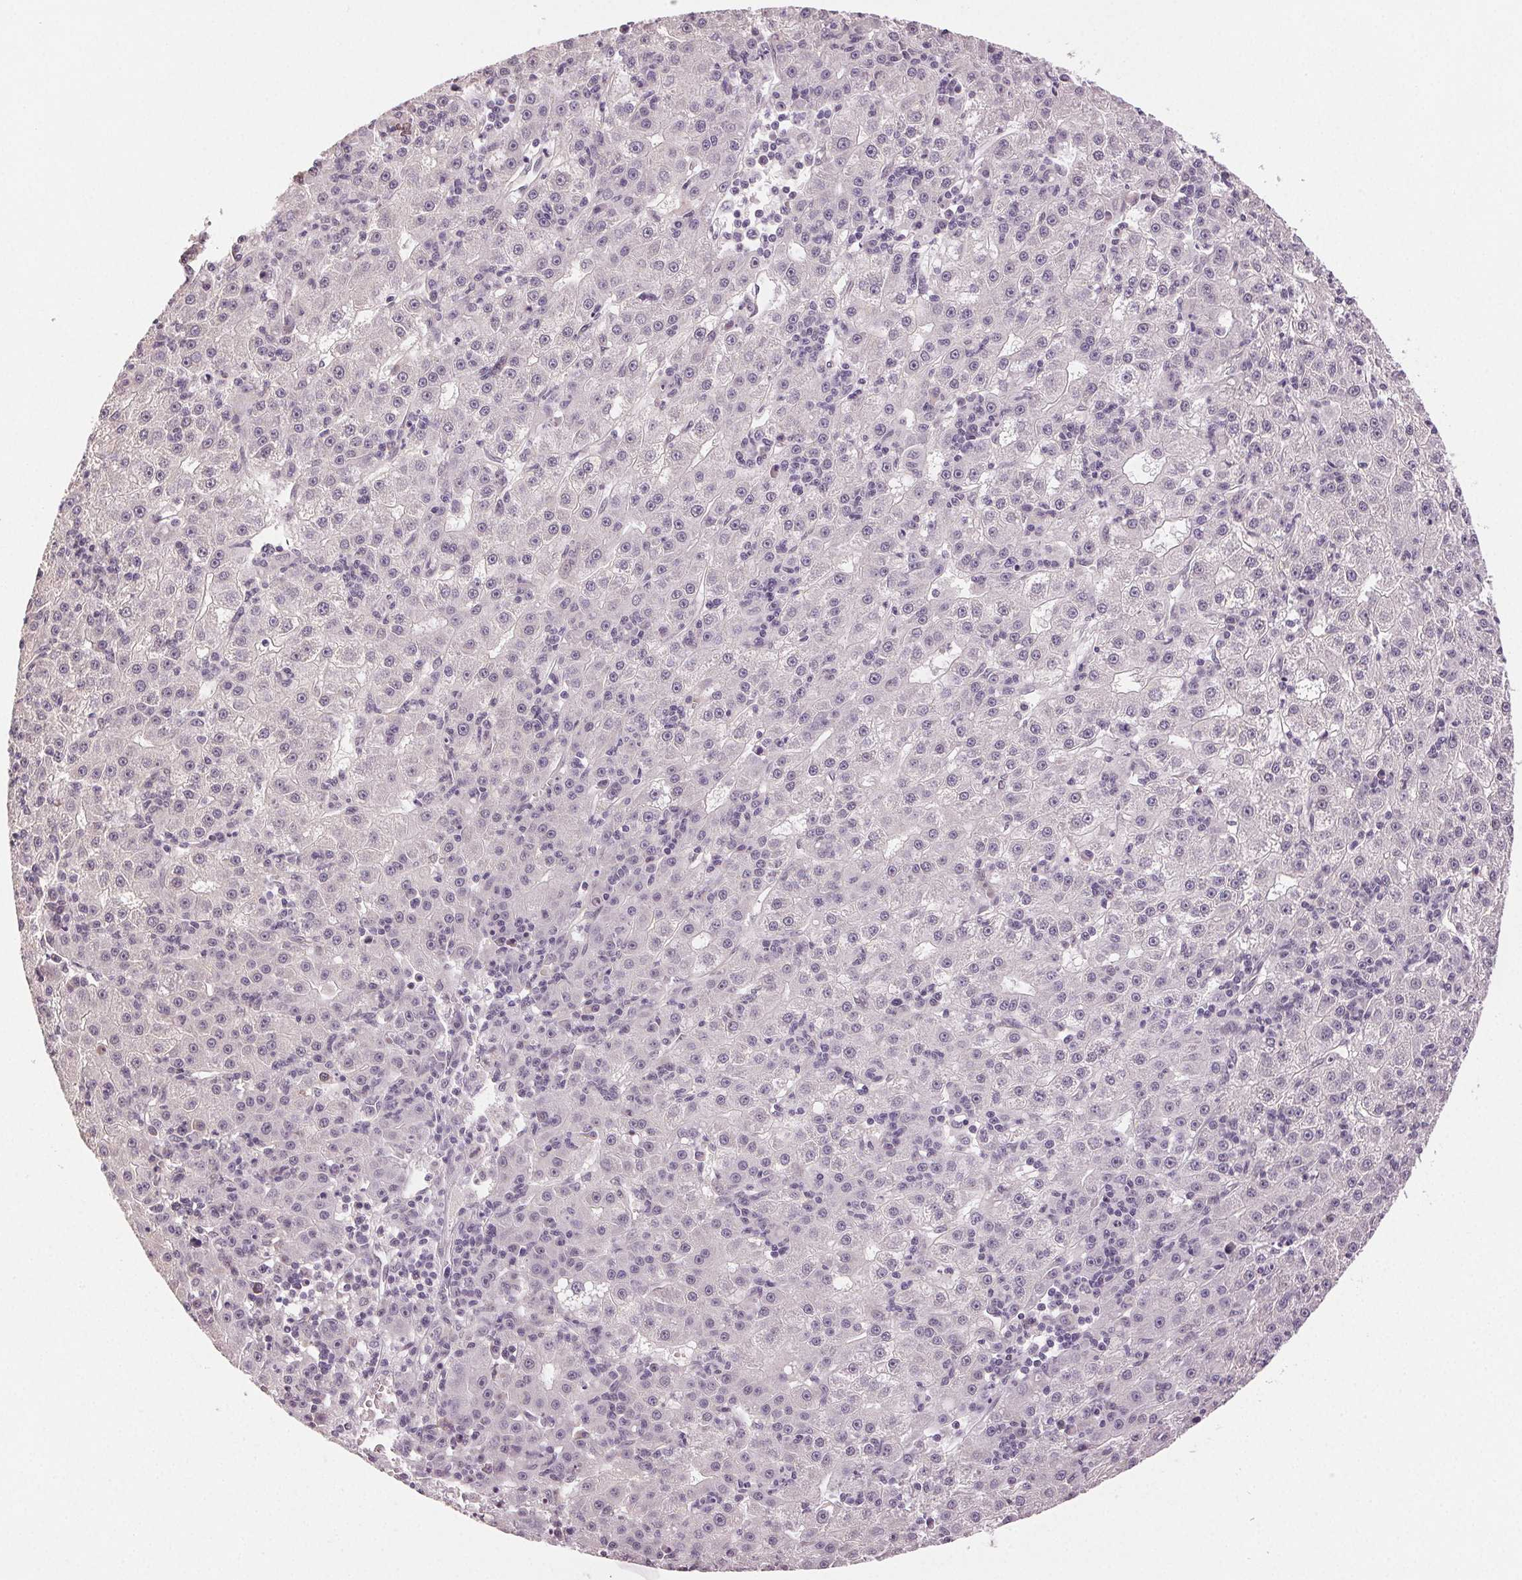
{"staining": {"intensity": "negative", "quantity": "none", "location": "none"}, "tissue": "liver cancer", "cell_type": "Tumor cells", "image_type": "cancer", "snomed": [{"axis": "morphology", "description": "Carcinoma, Hepatocellular, NOS"}, {"axis": "topography", "description": "Liver"}], "caption": "Human liver cancer stained for a protein using IHC displays no positivity in tumor cells.", "gene": "PLCB1", "patient": {"sex": "male", "age": 76}}